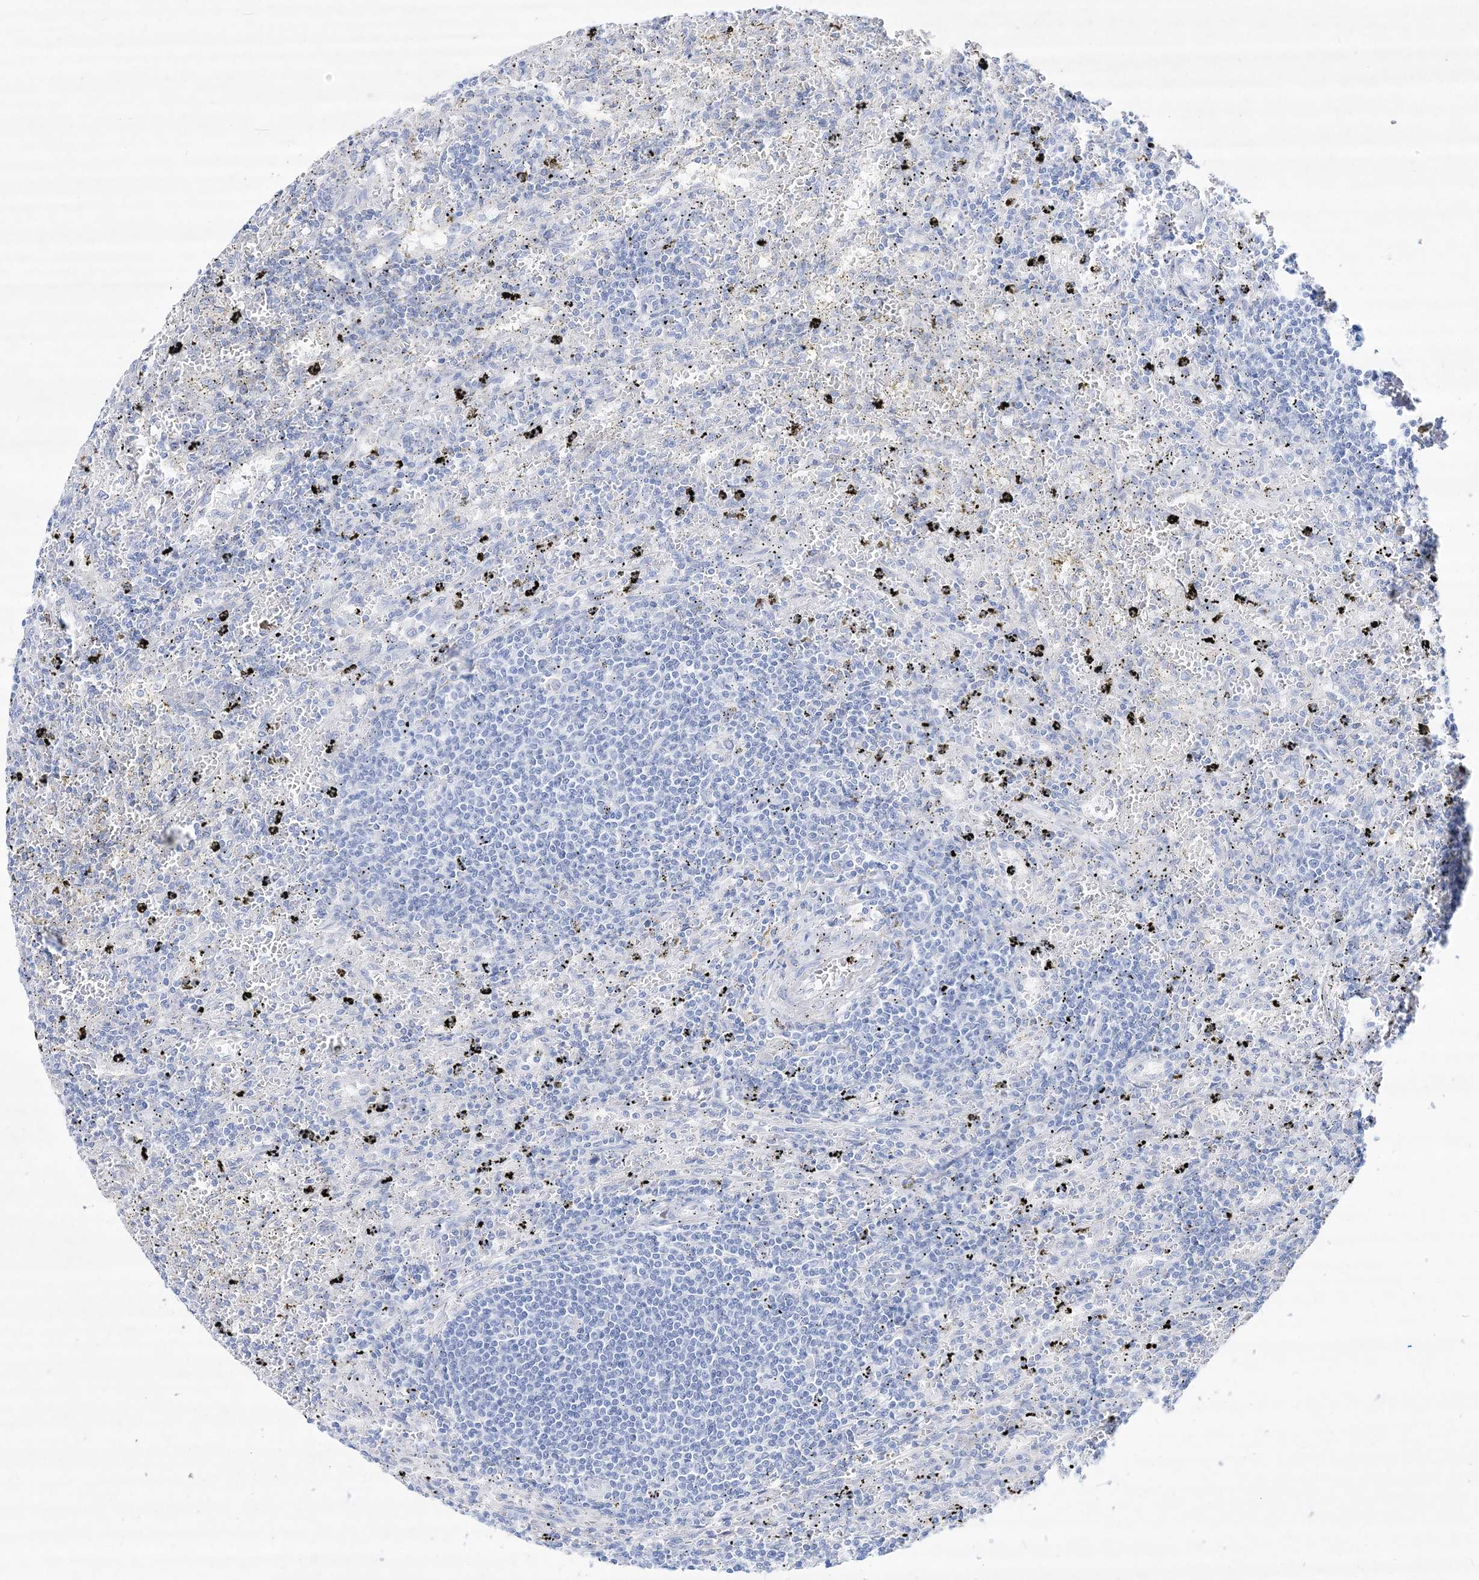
{"staining": {"intensity": "negative", "quantity": "none", "location": "none"}, "tissue": "lymphoma", "cell_type": "Tumor cells", "image_type": "cancer", "snomed": [{"axis": "morphology", "description": "Malignant lymphoma, non-Hodgkin's type, Low grade"}, {"axis": "topography", "description": "Spleen"}], "caption": "The image exhibits no staining of tumor cells in lymphoma.", "gene": "SPINK7", "patient": {"sex": "male", "age": 76}}